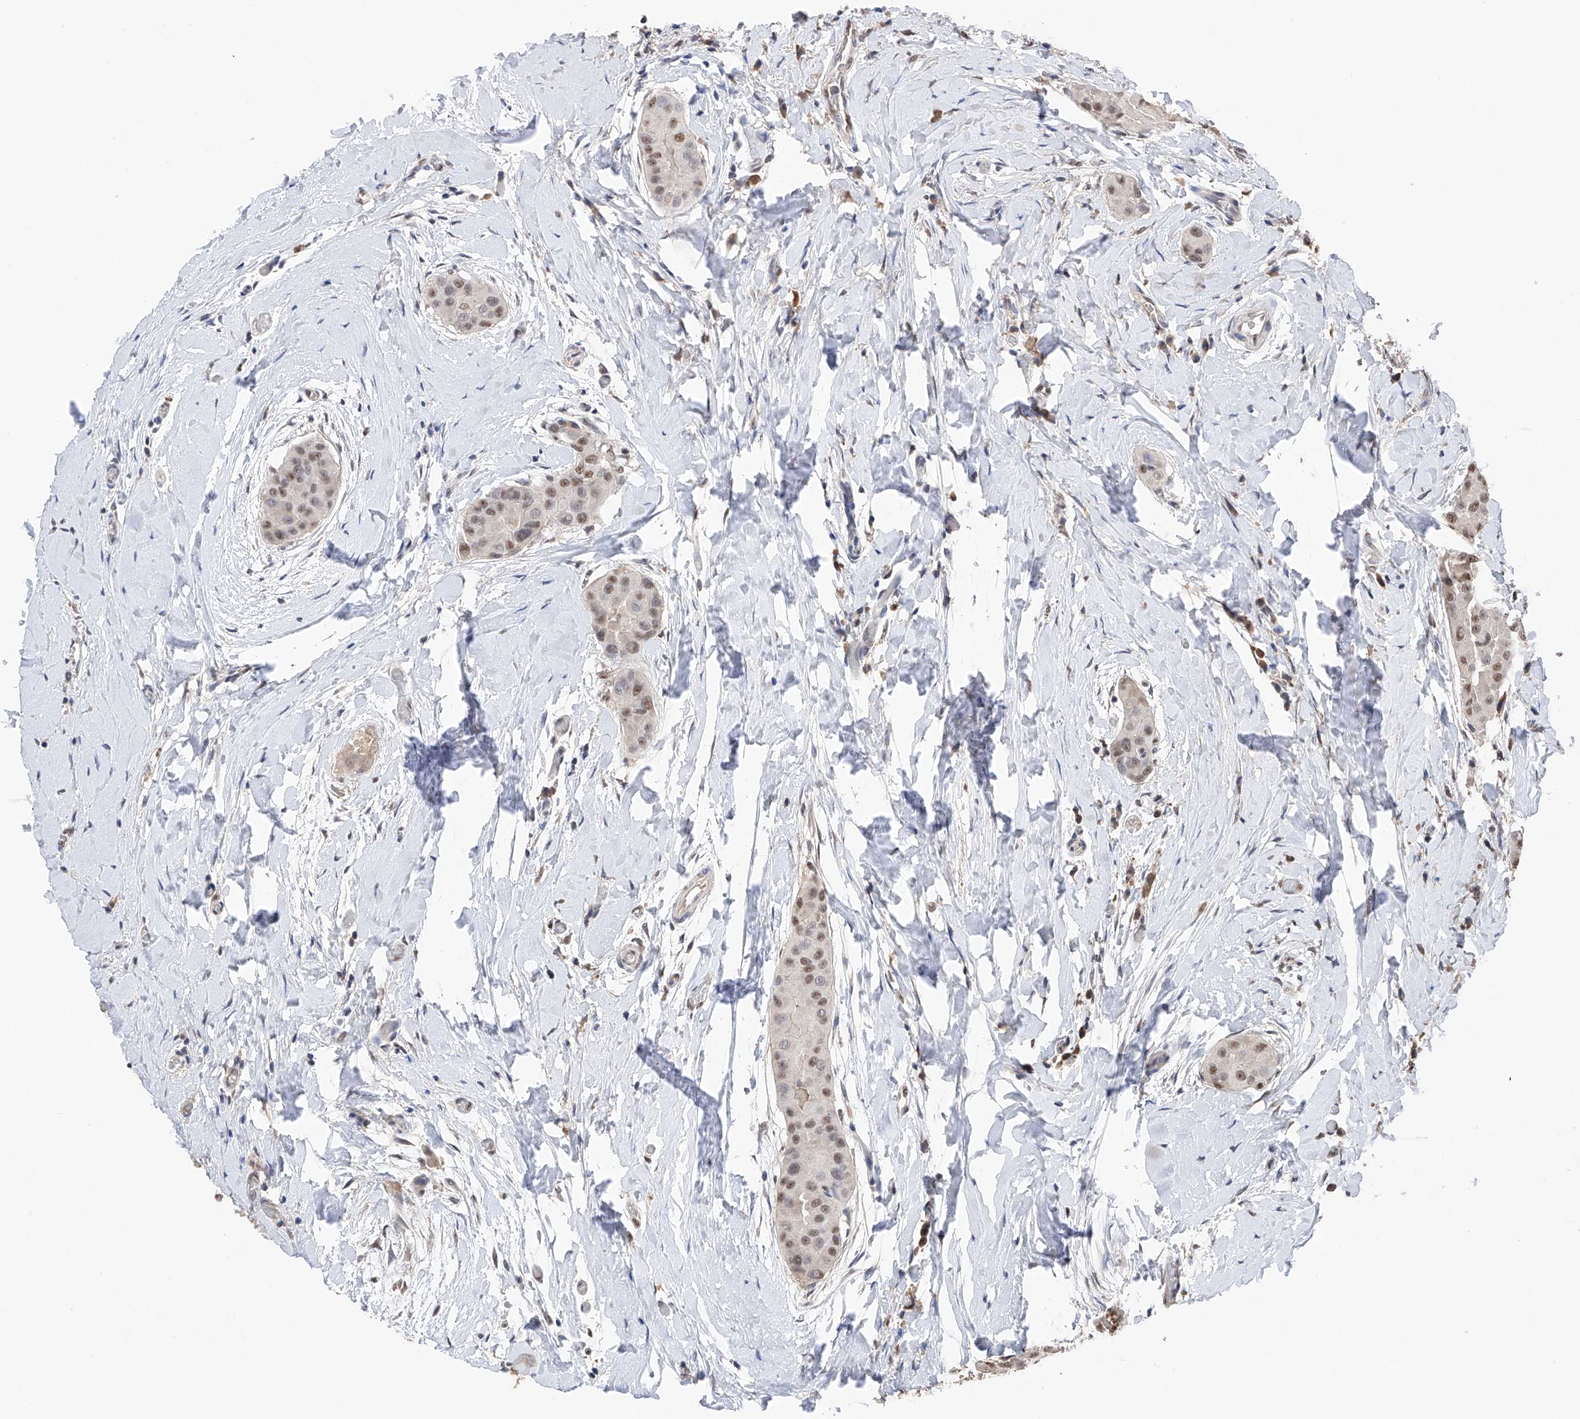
{"staining": {"intensity": "moderate", "quantity": ">75%", "location": "nuclear"}, "tissue": "thyroid cancer", "cell_type": "Tumor cells", "image_type": "cancer", "snomed": [{"axis": "morphology", "description": "Papillary adenocarcinoma, NOS"}, {"axis": "topography", "description": "Thyroid gland"}], "caption": "Papillary adenocarcinoma (thyroid) stained with DAB (3,3'-diaminobenzidine) immunohistochemistry demonstrates medium levels of moderate nuclear staining in about >75% of tumor cells.", "gene": "DMAP1", "patient": {"sex": "male", "age": 33}}